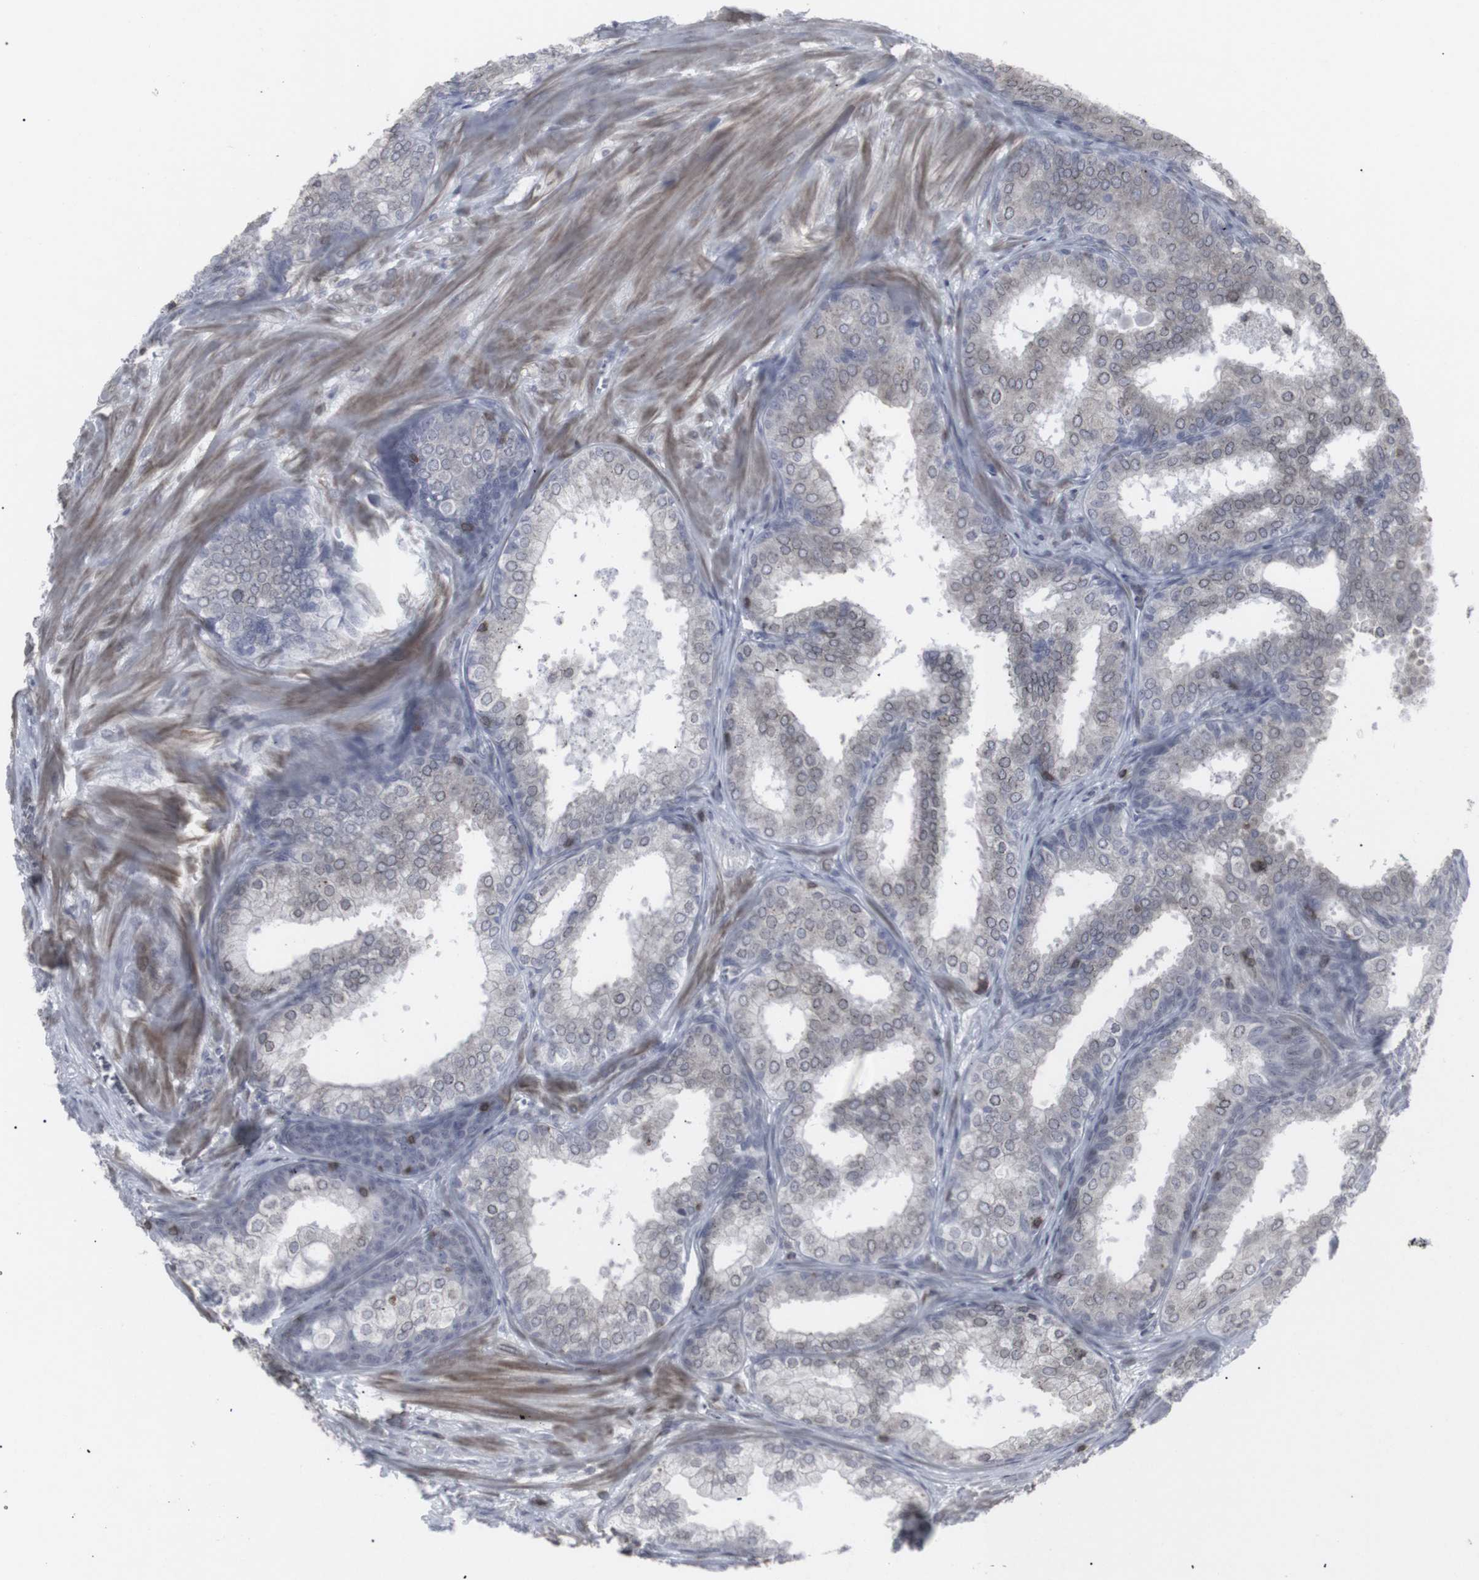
{"staining": {"intensity": "weak", "quantity": "25%-75%", "location": "cytoplasmic/membranous,nuclear"}, "tissue": "prostate cancer", "cell_type": "Tumor cells", "image_type": "cancer", "snomed": [{"axis": "morphology", "description": "Adenocarcinoma, High grade"}, {"axis": "topography", "description": "Prostate"}], "caption": "This image demonstrates prostate adenocarcinoma (high-grade) stained with immunohistochemistry (IHC) to label a protein in brown. The cytoplasmic/membranous and nuclear of tumor cells show weak positivity for the protein. Nuclei are counter-stained blue.", "gene": "APOBEC2", "patient": {"sex": "male", "age": 64}}